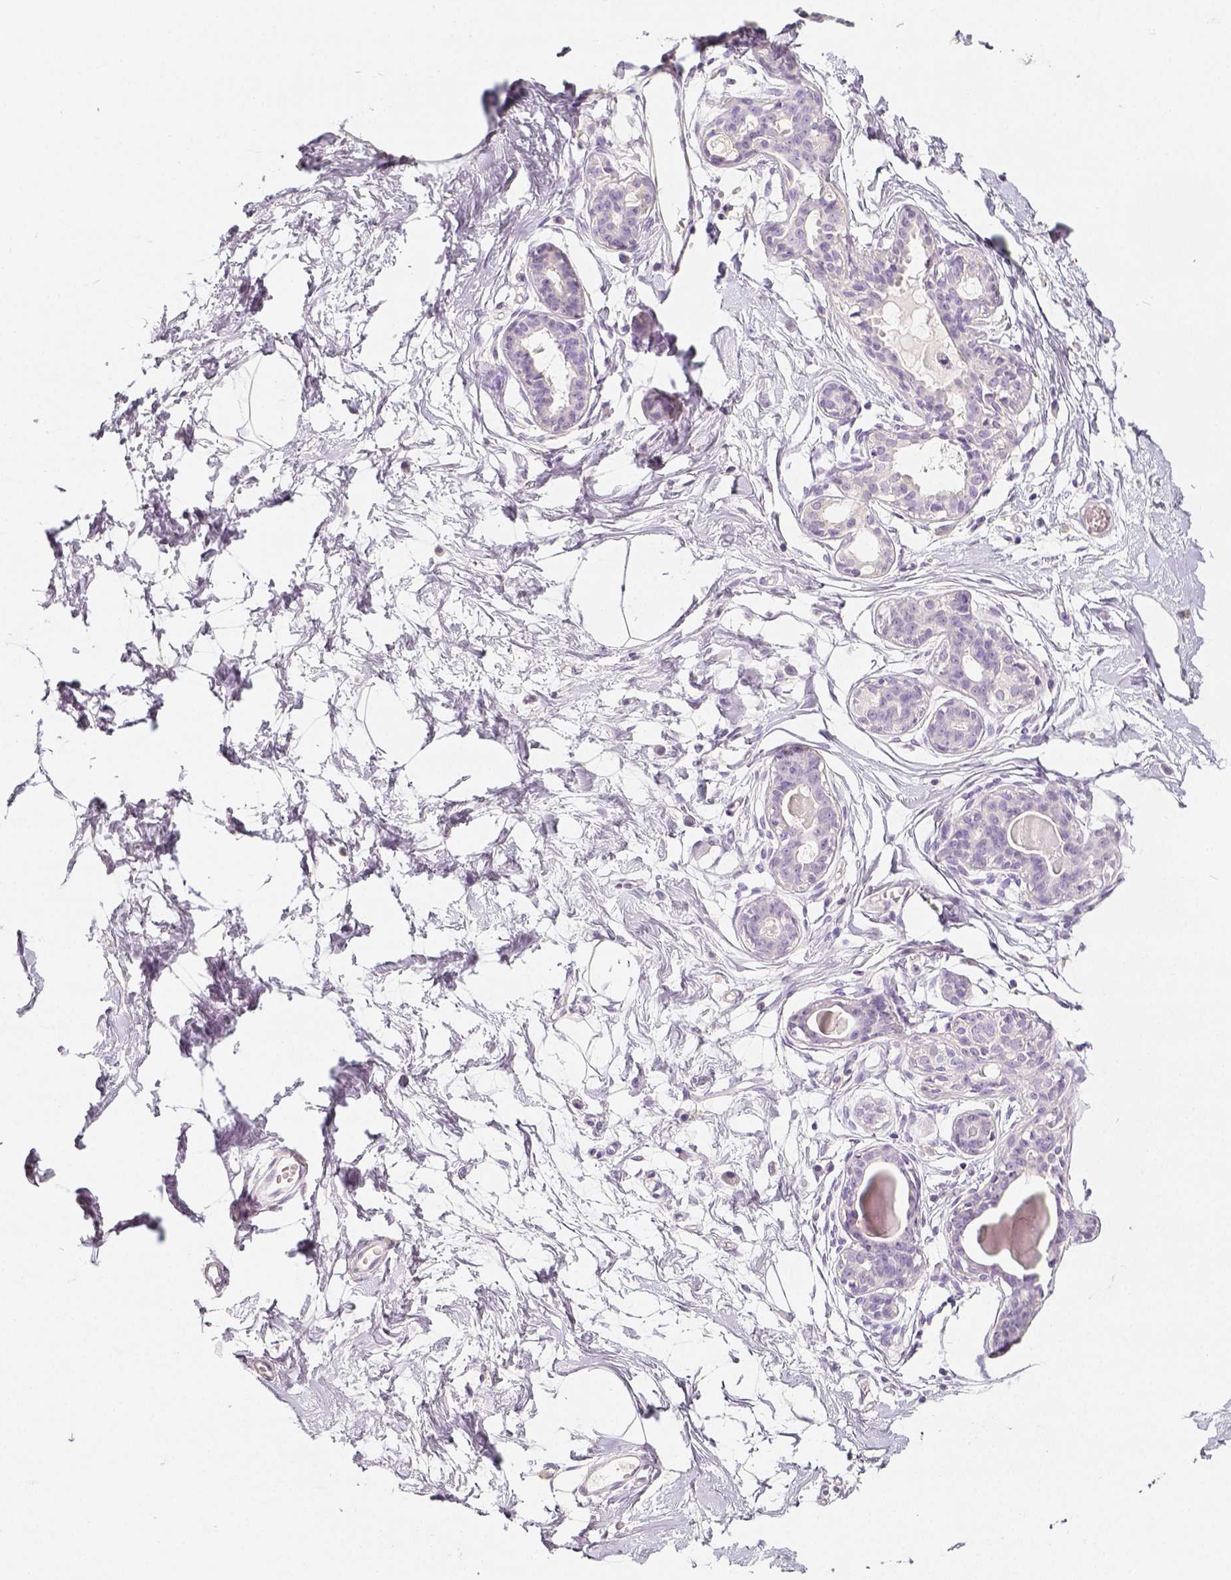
{"staining": {"intensity": "negative", "quantity": "none", "location": "none"}, "tissue": "breast", "cell_type": "Adipocytes", "image_type": "normal", "snomed": [{"axis": "morphology", "description": "Normal tissue, NOS"}, {"axis": "topography", "description": "Breast"}], "caption": "Immunohistochemistry image of normal breast stained for a protein (brown), which displays no expression in adipocytes. Brightfield microscopy of immunohistochemistry stained with DAB (brown) and hematoxylin (blue), captured at high magnification.", "gene": "THY1", "patient": {"sex": "female", "age": 45}}